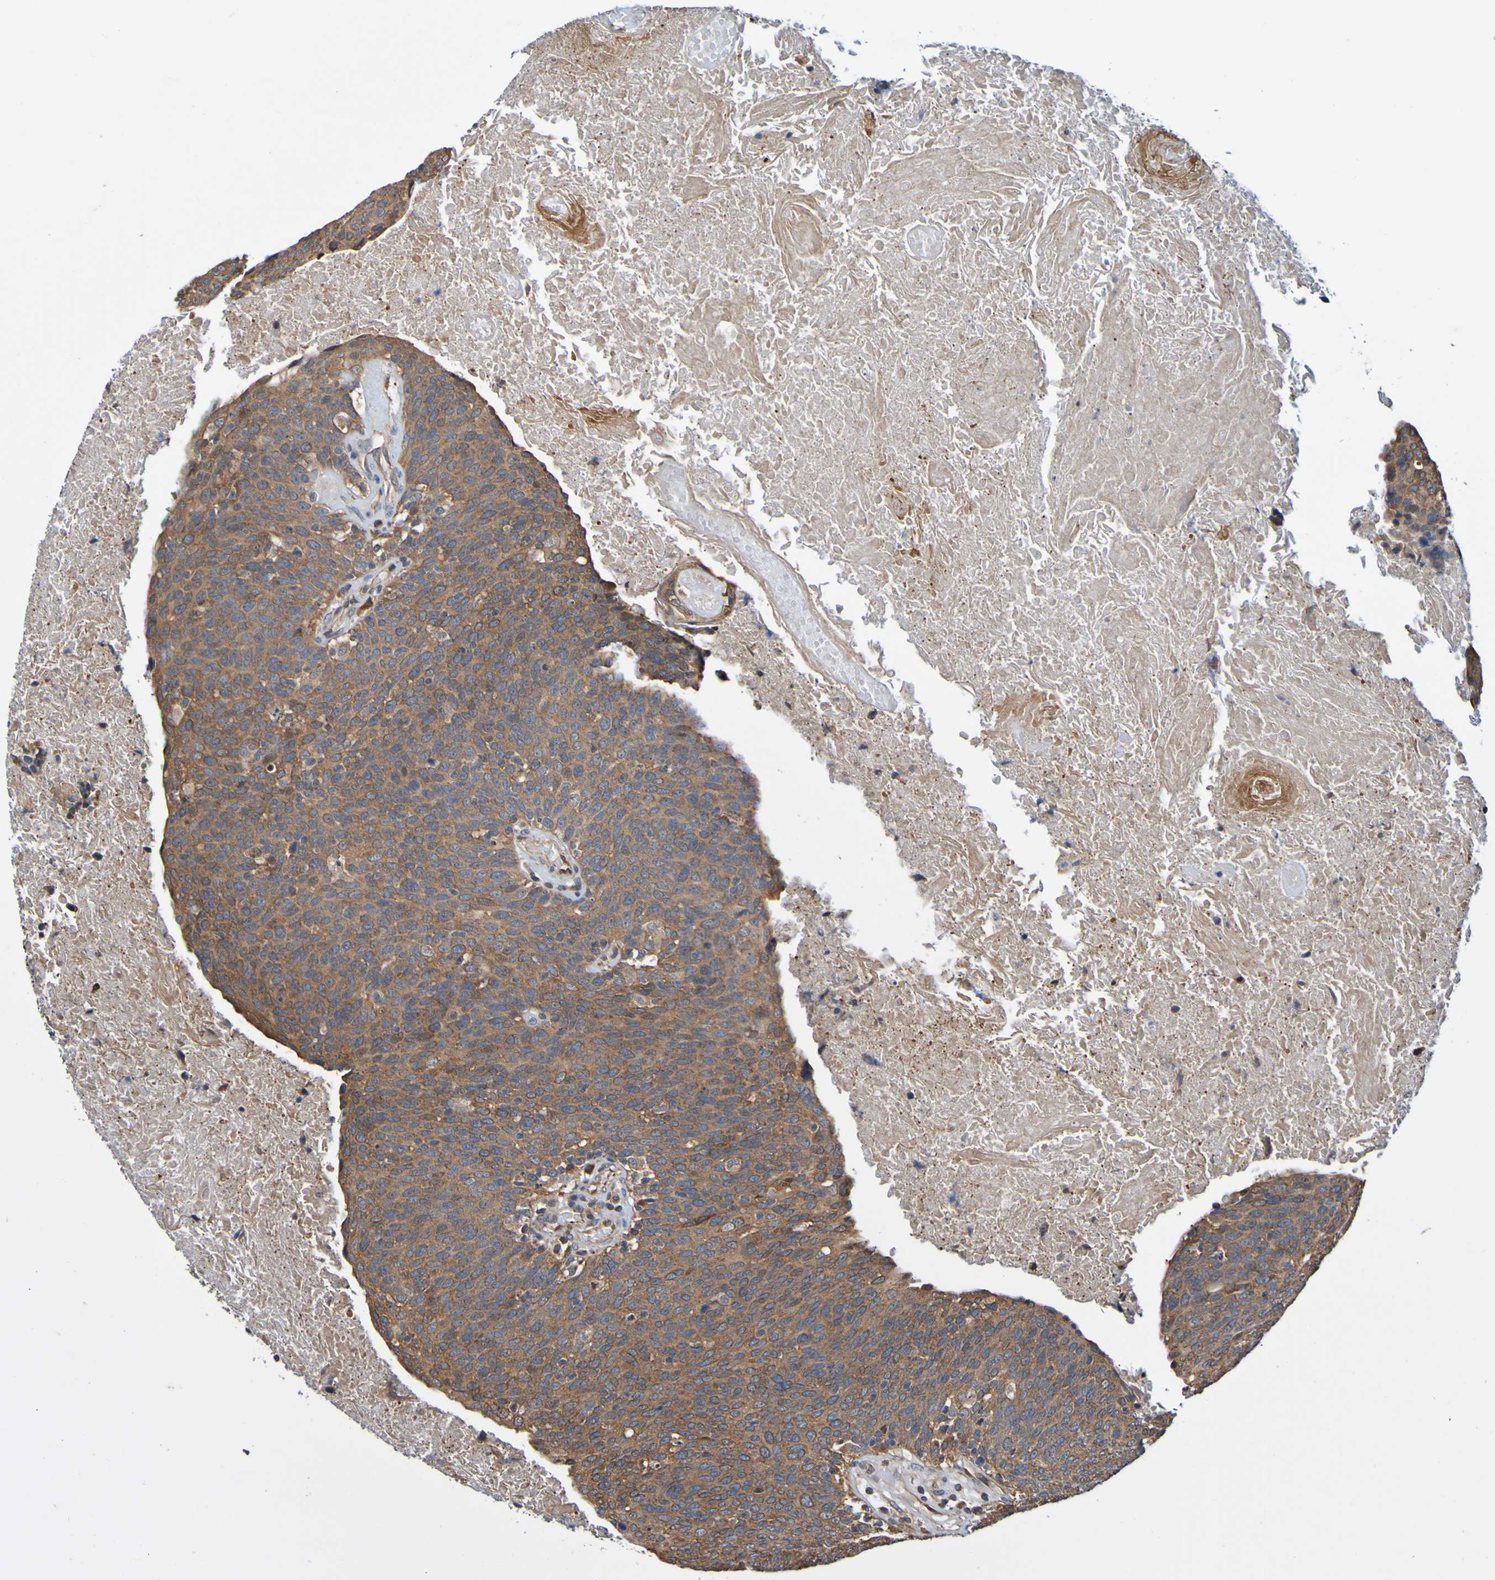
{"staining": {"intensity": "moderate", "quantity": ">75%", "location": "cytoplasmic/membranous"}, "tissue": "head and neck cancer", "cell_type": "Tumor cells", "image_type": "cancer", "snomed": [{"axis": "morphology", "description": "Squamous cell carcinoma, NOS"}, {"axis": "morphology", "description": "Squamous cell carcinoma, metastatic, NOS"}, {"axis": "topography", "description": "Lymph node"}, {"axis": "topography", "description": "Head-Neck"}], "caption": "Metastatic squamous cell carcinoma (head and neck) stained with DAB (3,3'-diaminobenzidine) IHC shows medium levels of moderate cytoplasmic/membranous positivity in approximately >75% of tumor cells.", "gene": "AXIN1", "patient": {"sex": "male", "age": 62}}